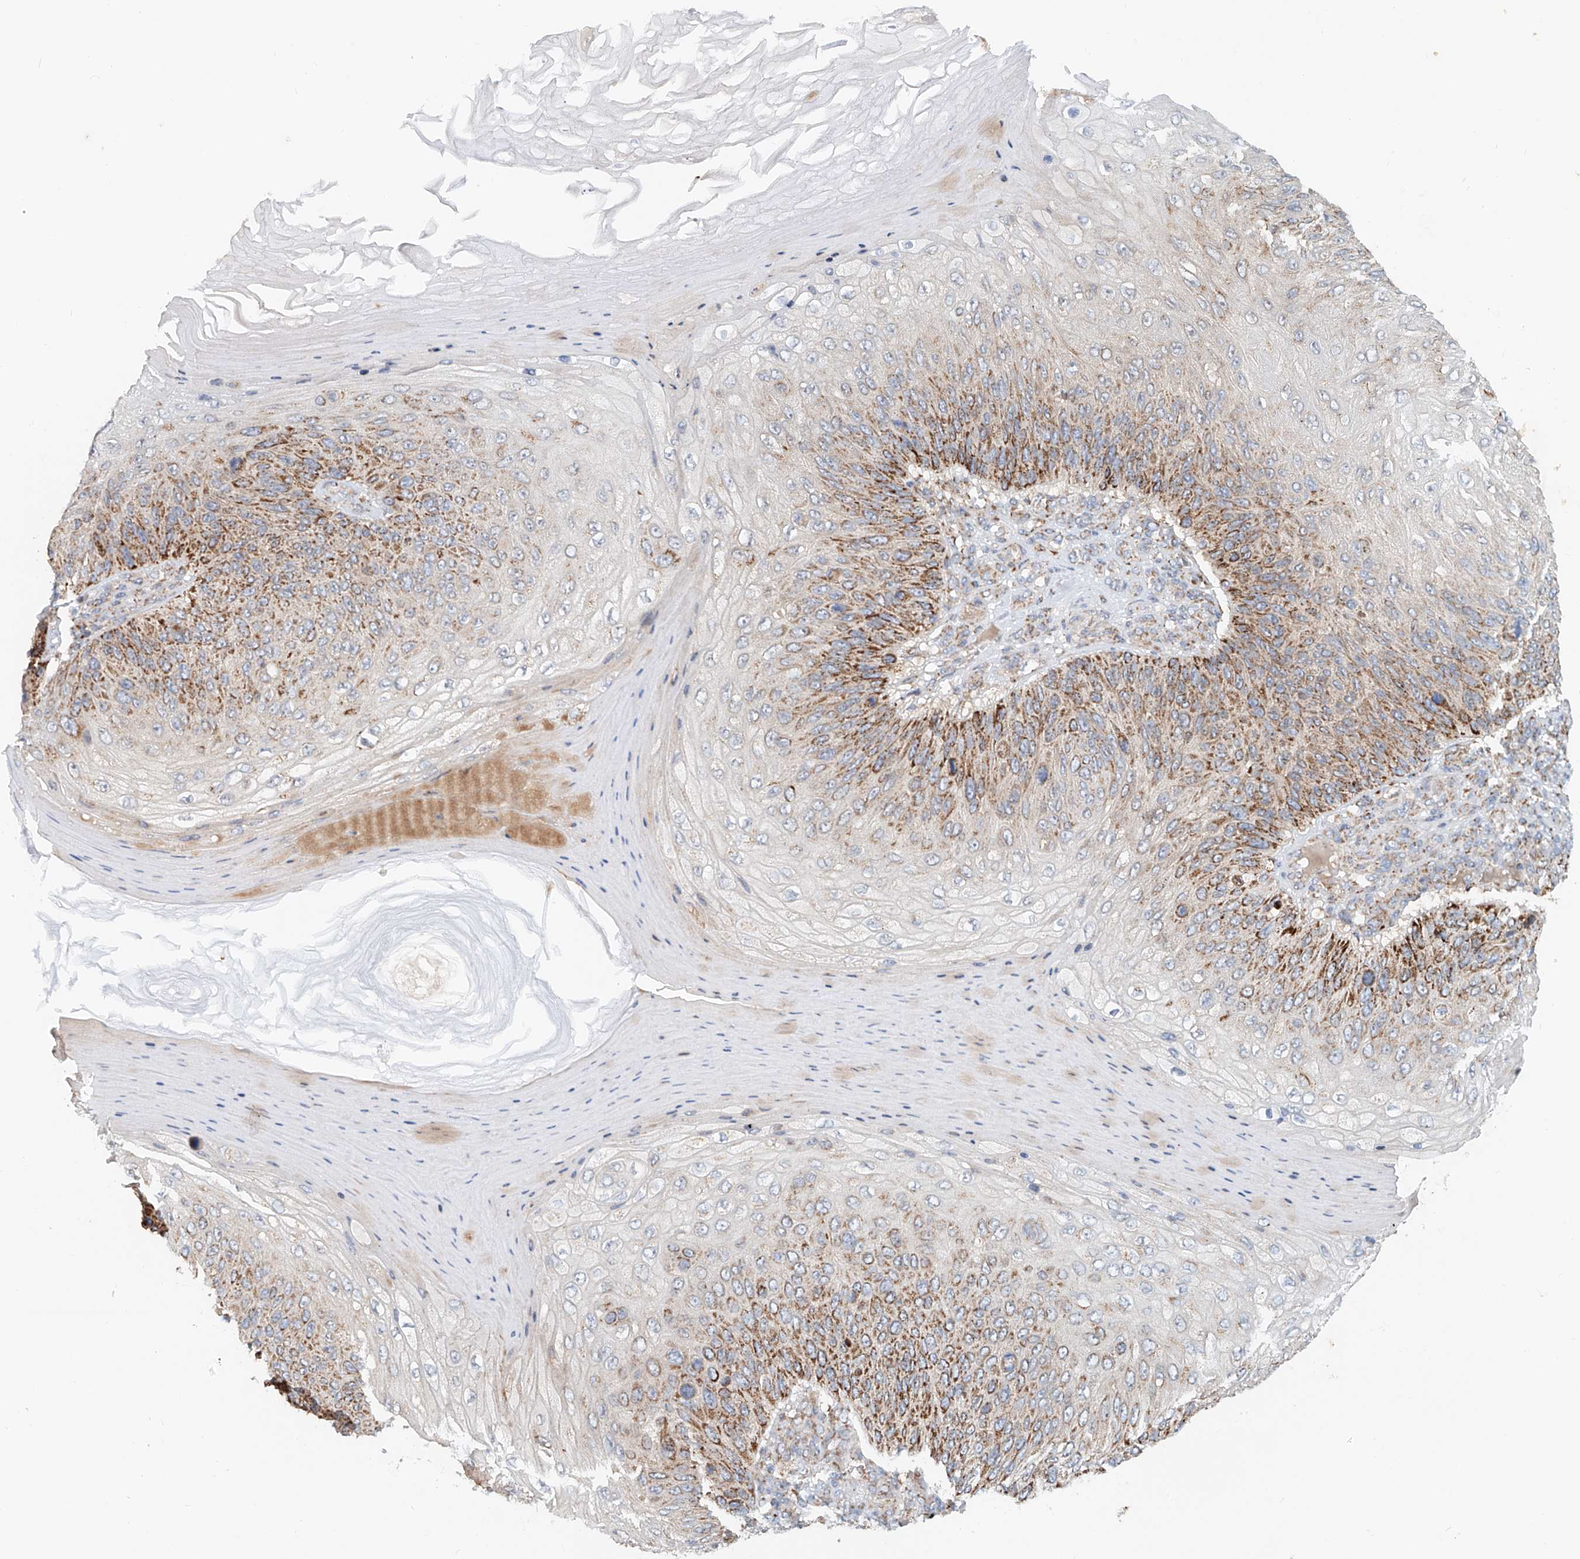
{"staining": {"intensity": "moderate", "quantity": ">75%", "location": "cytoplasmic/membranous"}, "tissue": "skin cancer", "cell_type": "Tumor cells", "image_type": "cancer", "snomed": [{"axis": "morphology", "description": "Squamous cell carcinoma, NOS"}, {"axis": "topography", "description": "Skin"}], "caption": "Skin cancer stained with a brown dye exhibits moderate cytoplasmic/membranous positive expression in approximately >75% of tumor cells.", "gene": "CARD10", "patient": {"sex": "female", "age": 88}}